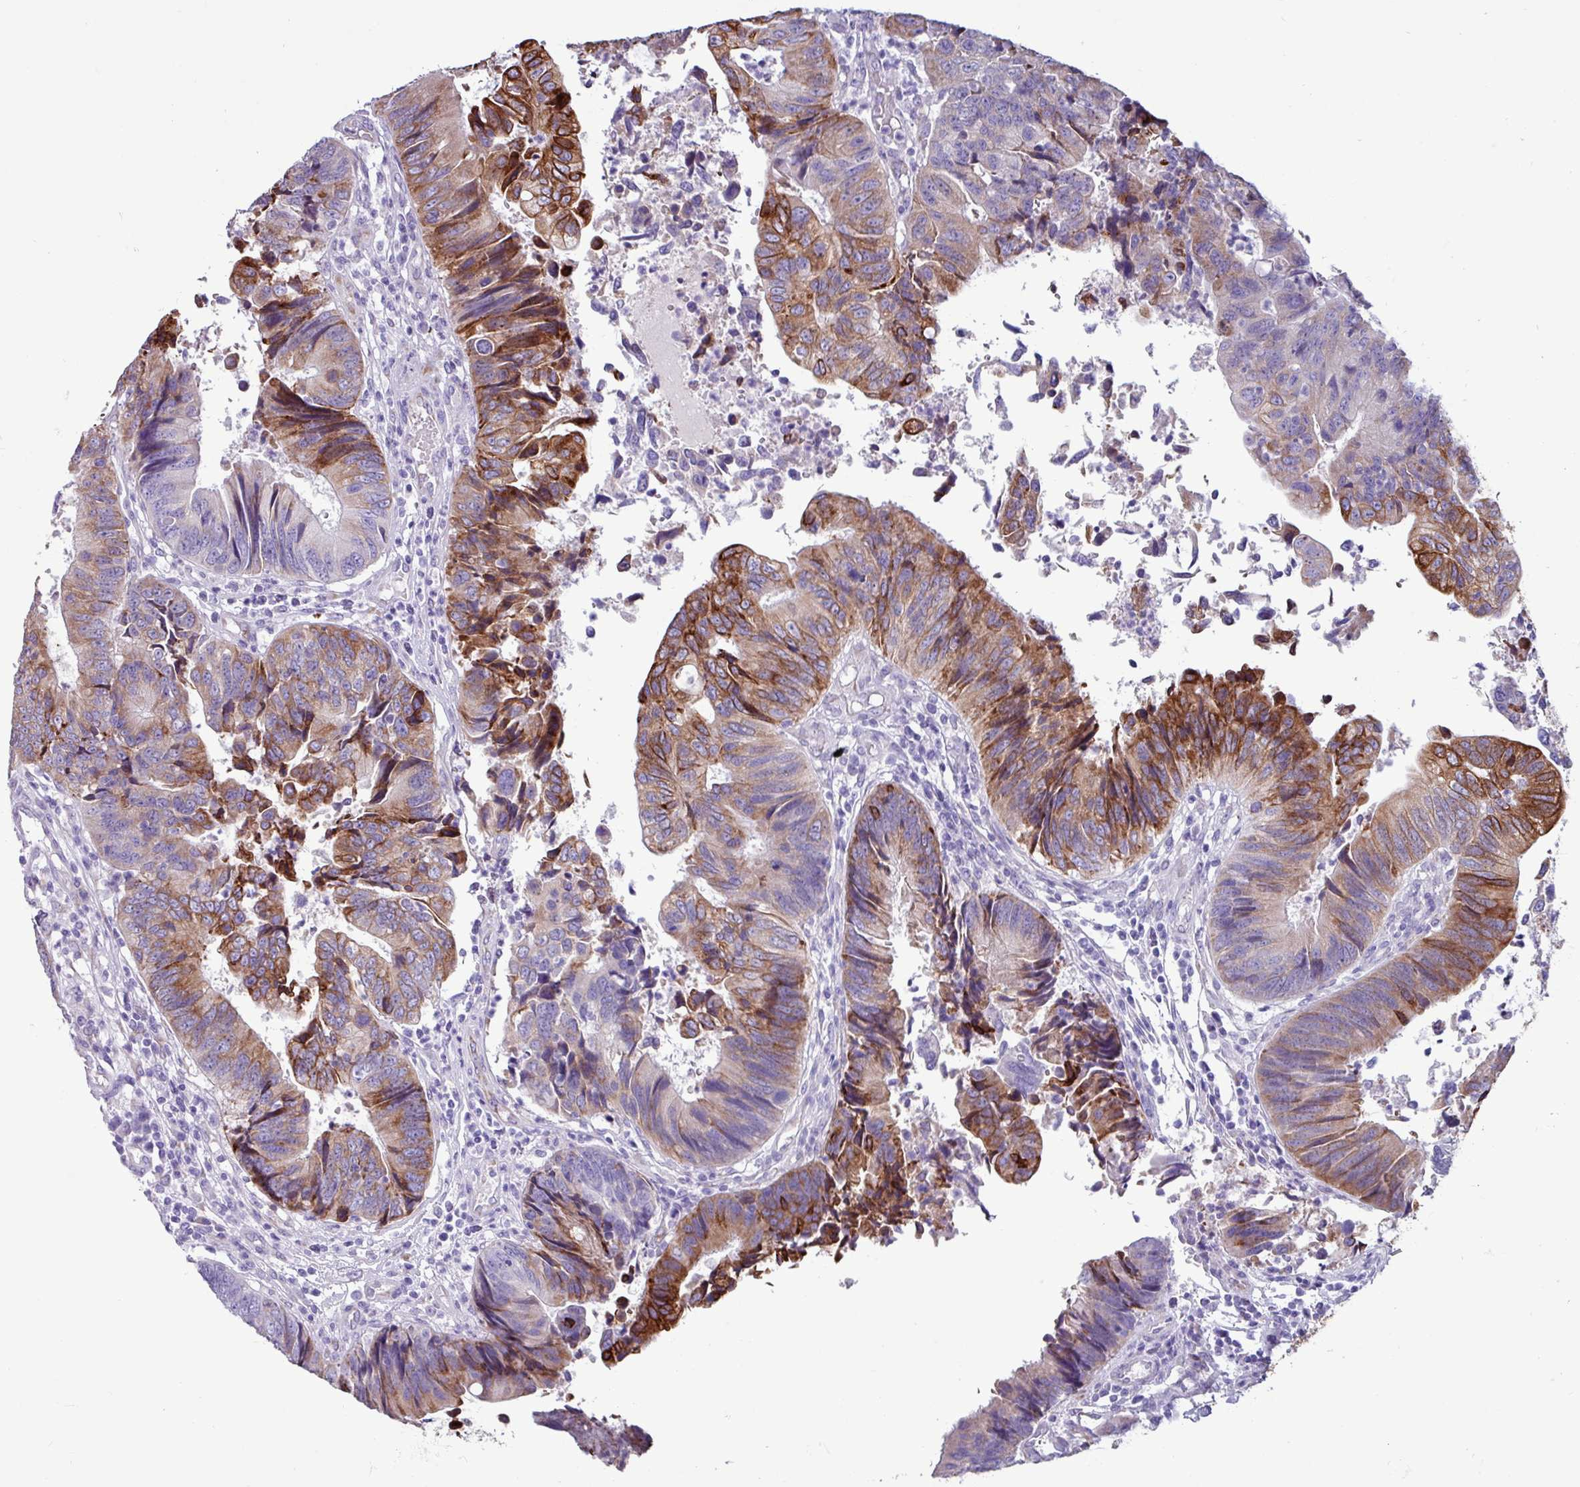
{"staining": {"intensity": "moderate", "quantity": "25%-75%", "location": "cytoplasmic/membranous"}, "tissue": "colorectal cancer", "cell_type": "Tumor cells", "image_type": "cancer", "snomed": [{"axis": "morphology", "description": "Adenocarcinoma, NOS"}, {"axis": "topography", "description": "Colon"}], "caption": "Immunohistochemical staining of human colorectal adenocarcinoma demonstrates medium levels of moderate cytoplasmic/membranous expression in approximately 25%-75% of tumor cells.", "gene": "PPP1R35", "patient": {"sex": "female", "age": 67}}